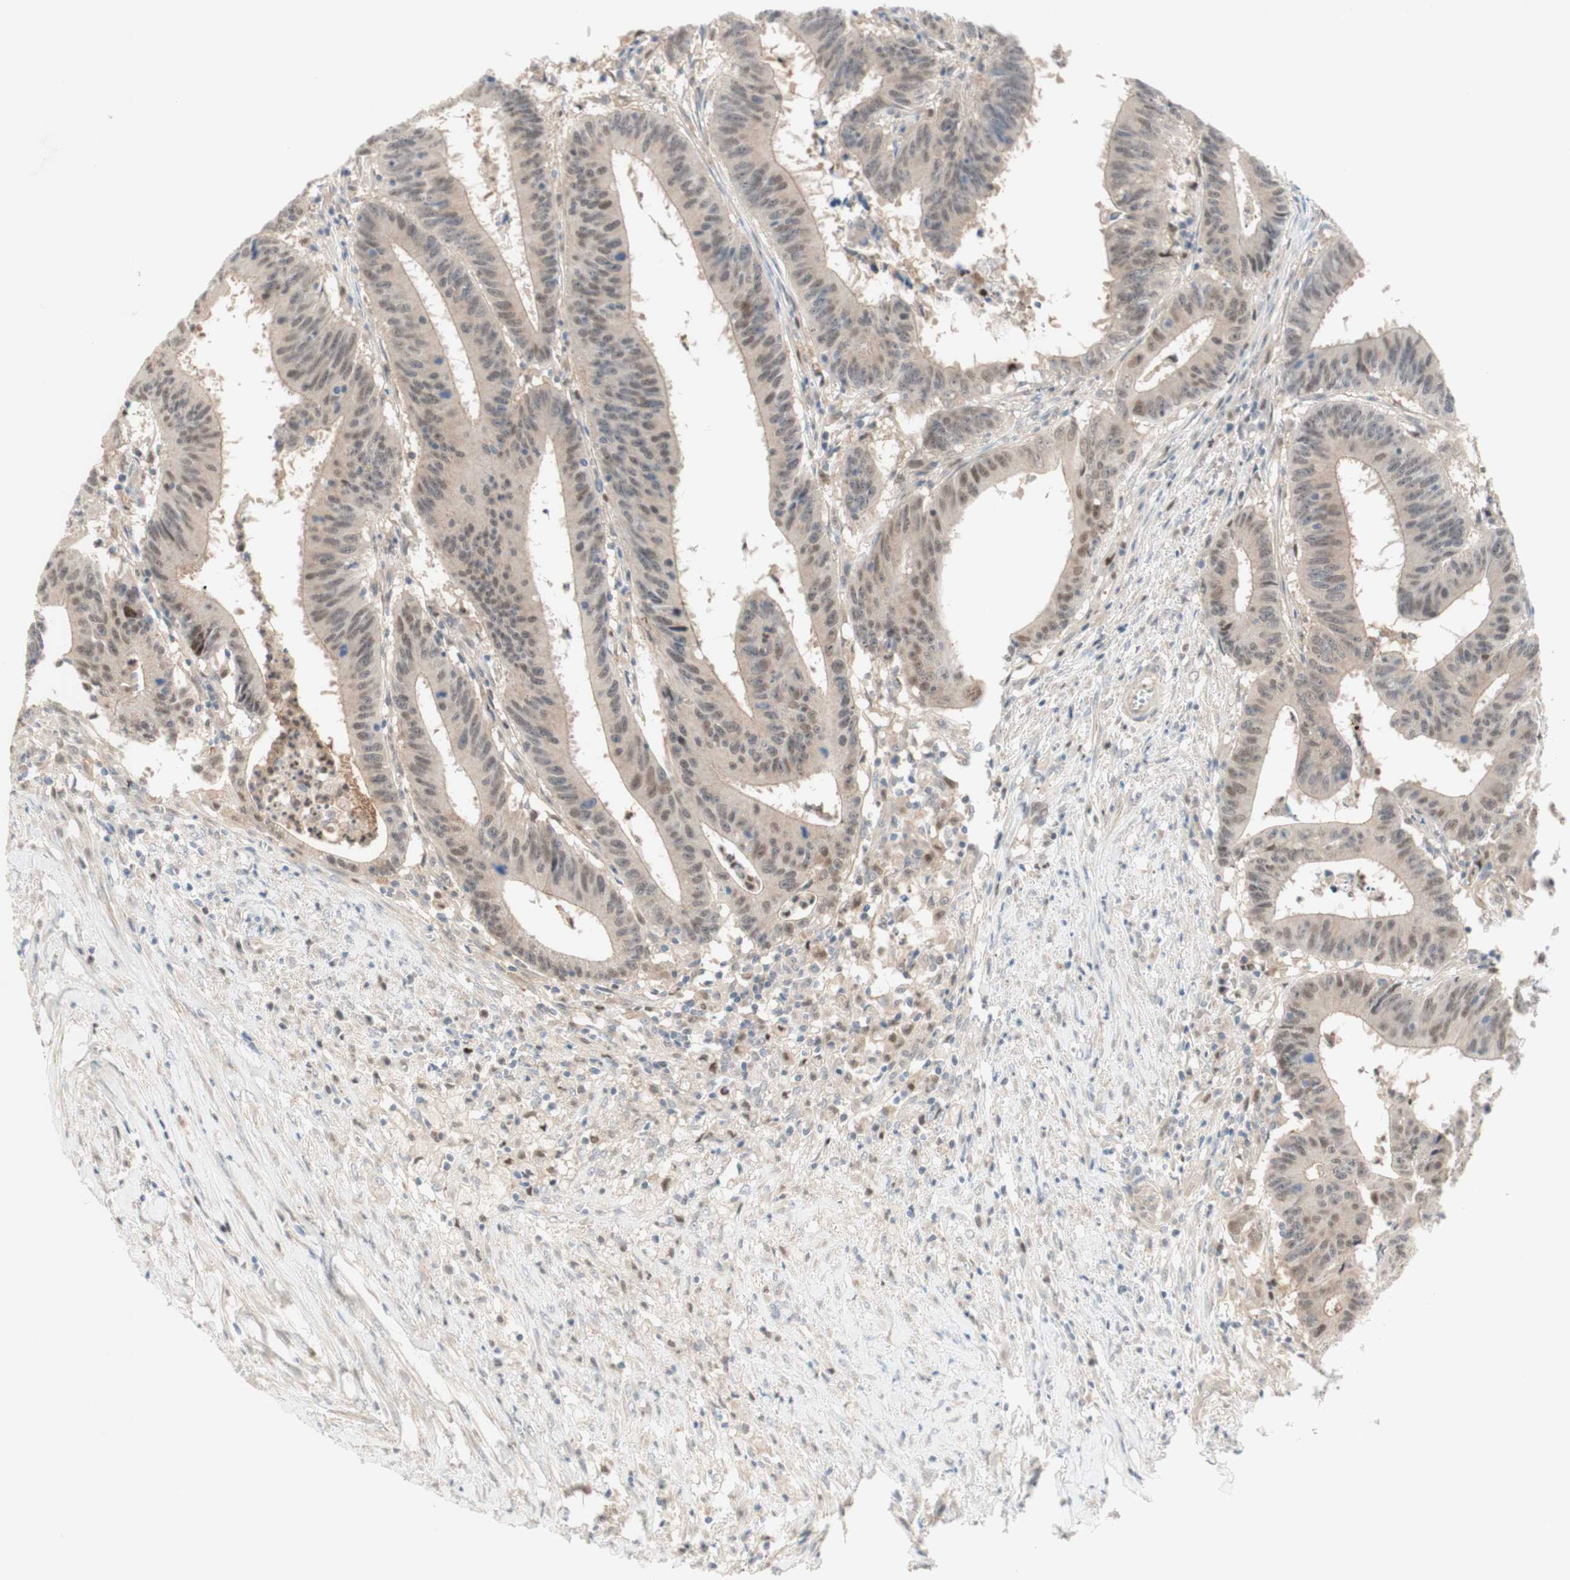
{"staining": {"intensity": "weak", "quantity": "25%-75%", "location": "nuclear"}, "tissue": "colorectal cancer", "cell_type": "Tumor cells", "image_type": "cancer", "snomed": [{"axis": "morphology", "description": "Adenocarcinoma, NOS"}, {"axis": "topography", "description": "Colon"}], "caption": "This photomicrograph displays colorectal cancer stained with immunohistochemistry to label a protein in brown. The nuclear of tumor cells show weak positivity for the protein. Nuclei are counter-stained blue.", "gene": "RFNG", "patient": {"sex": "male", "age": 45}}